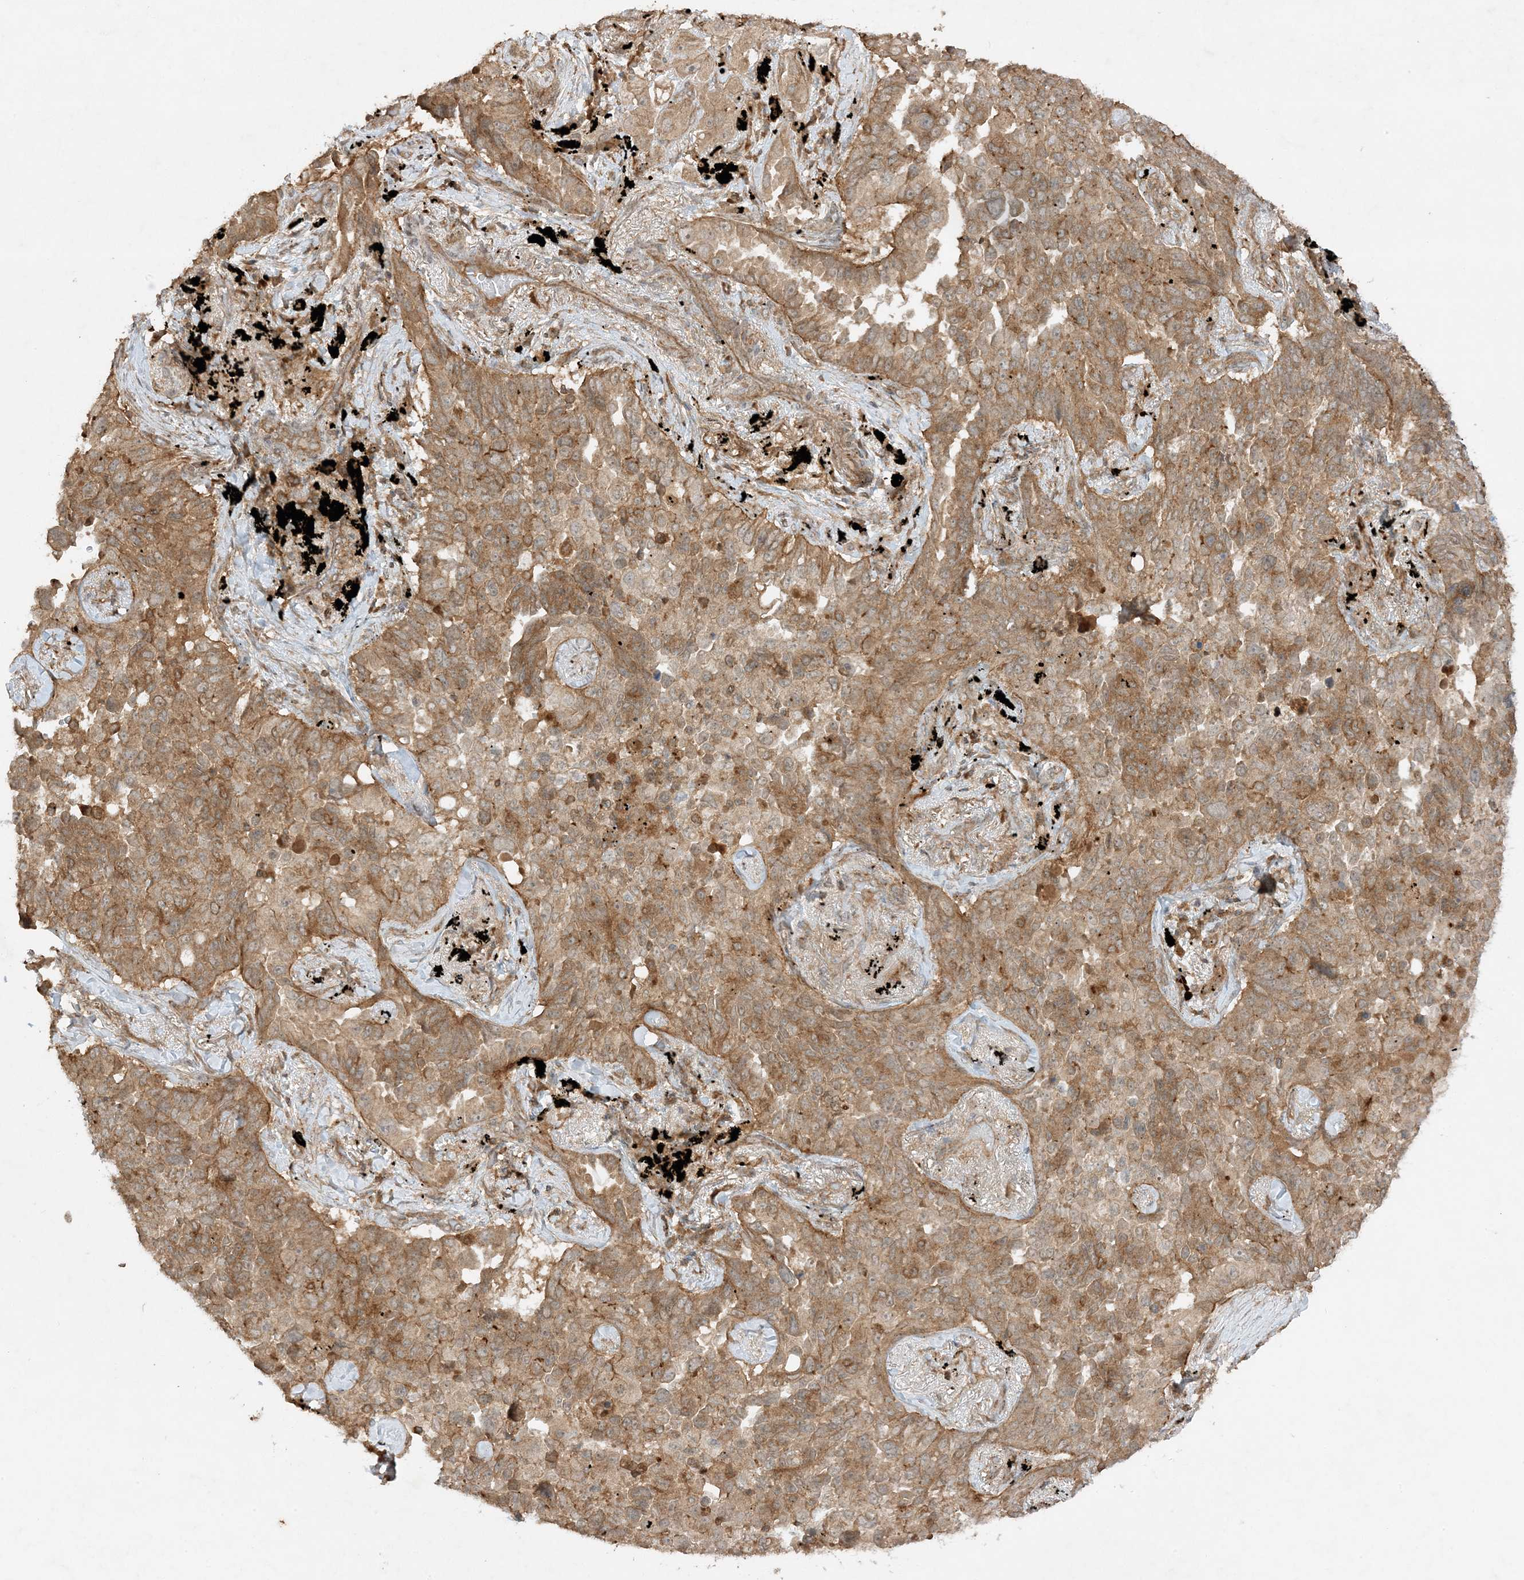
{"staining": {"intensity": "moderate", "quantity": ">75%", "location": "cytoplasmic/membranous"}, "tissue": "lung cancer", "cell_type": "Tumor cells", "image_type": "cancer", "snomed": [{"axis": "morphology", "description": "Adenocarcinoma, NOS"}, {"axis": "topography", "description": "Lung"}], "caption": "Tumor cells reveal medium levels of moderate cytoplasmic/membranous staining in approximately >75% of cells in human adenocarcinoma (lung).", "gene": "XRN1", "patient": {"sex": "female", "age": 67}}